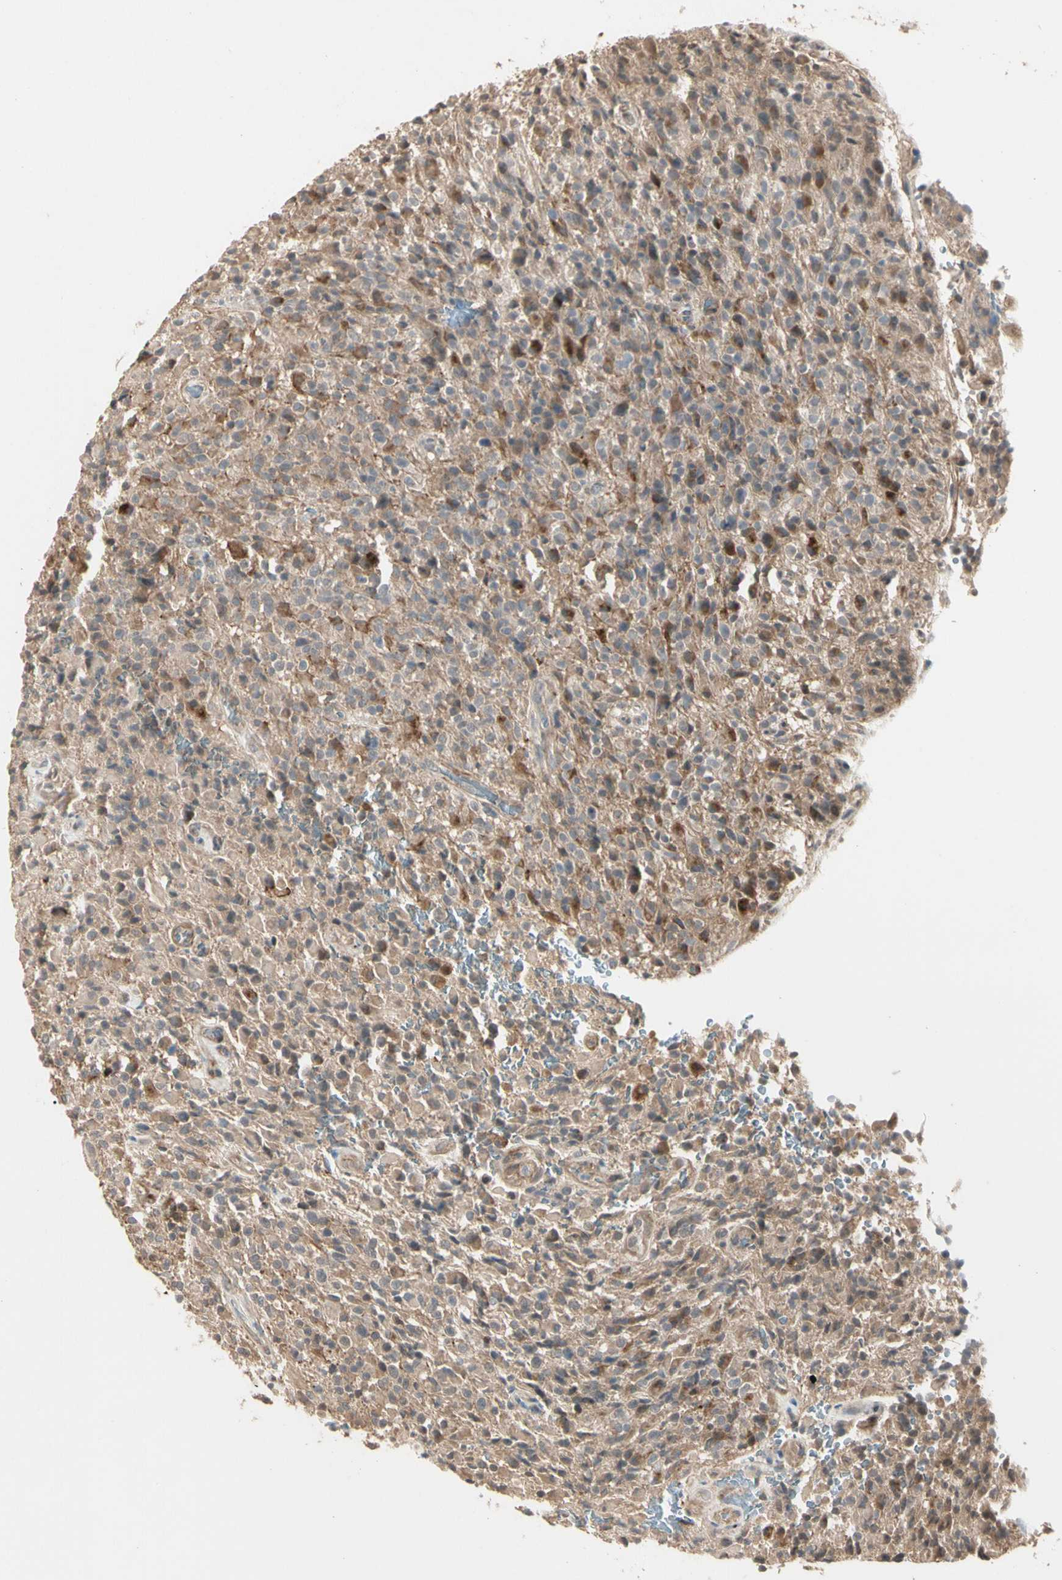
{"staining": {"intensity": "moderate", "quantity": ">75%", "location": "cytoplasmic/membranous"}, "tissue": "glioma", "cell_type": "Tumor cells", "image_type": "cancer", "snomed": [{"axis": "morphology", "description": "Glioma, malignant, High grade"}, {"axis": "topography", "description": "Brain"}], "caption": "There is medium levels of moderate cytoplasmic/membranous staining in tumor cells of high-grade glioma (malignant), as demonstrated by immunohistochemical staining (brown color).", "gene": "ATG4C", "patient": {"sex": "male", "age": 71}}